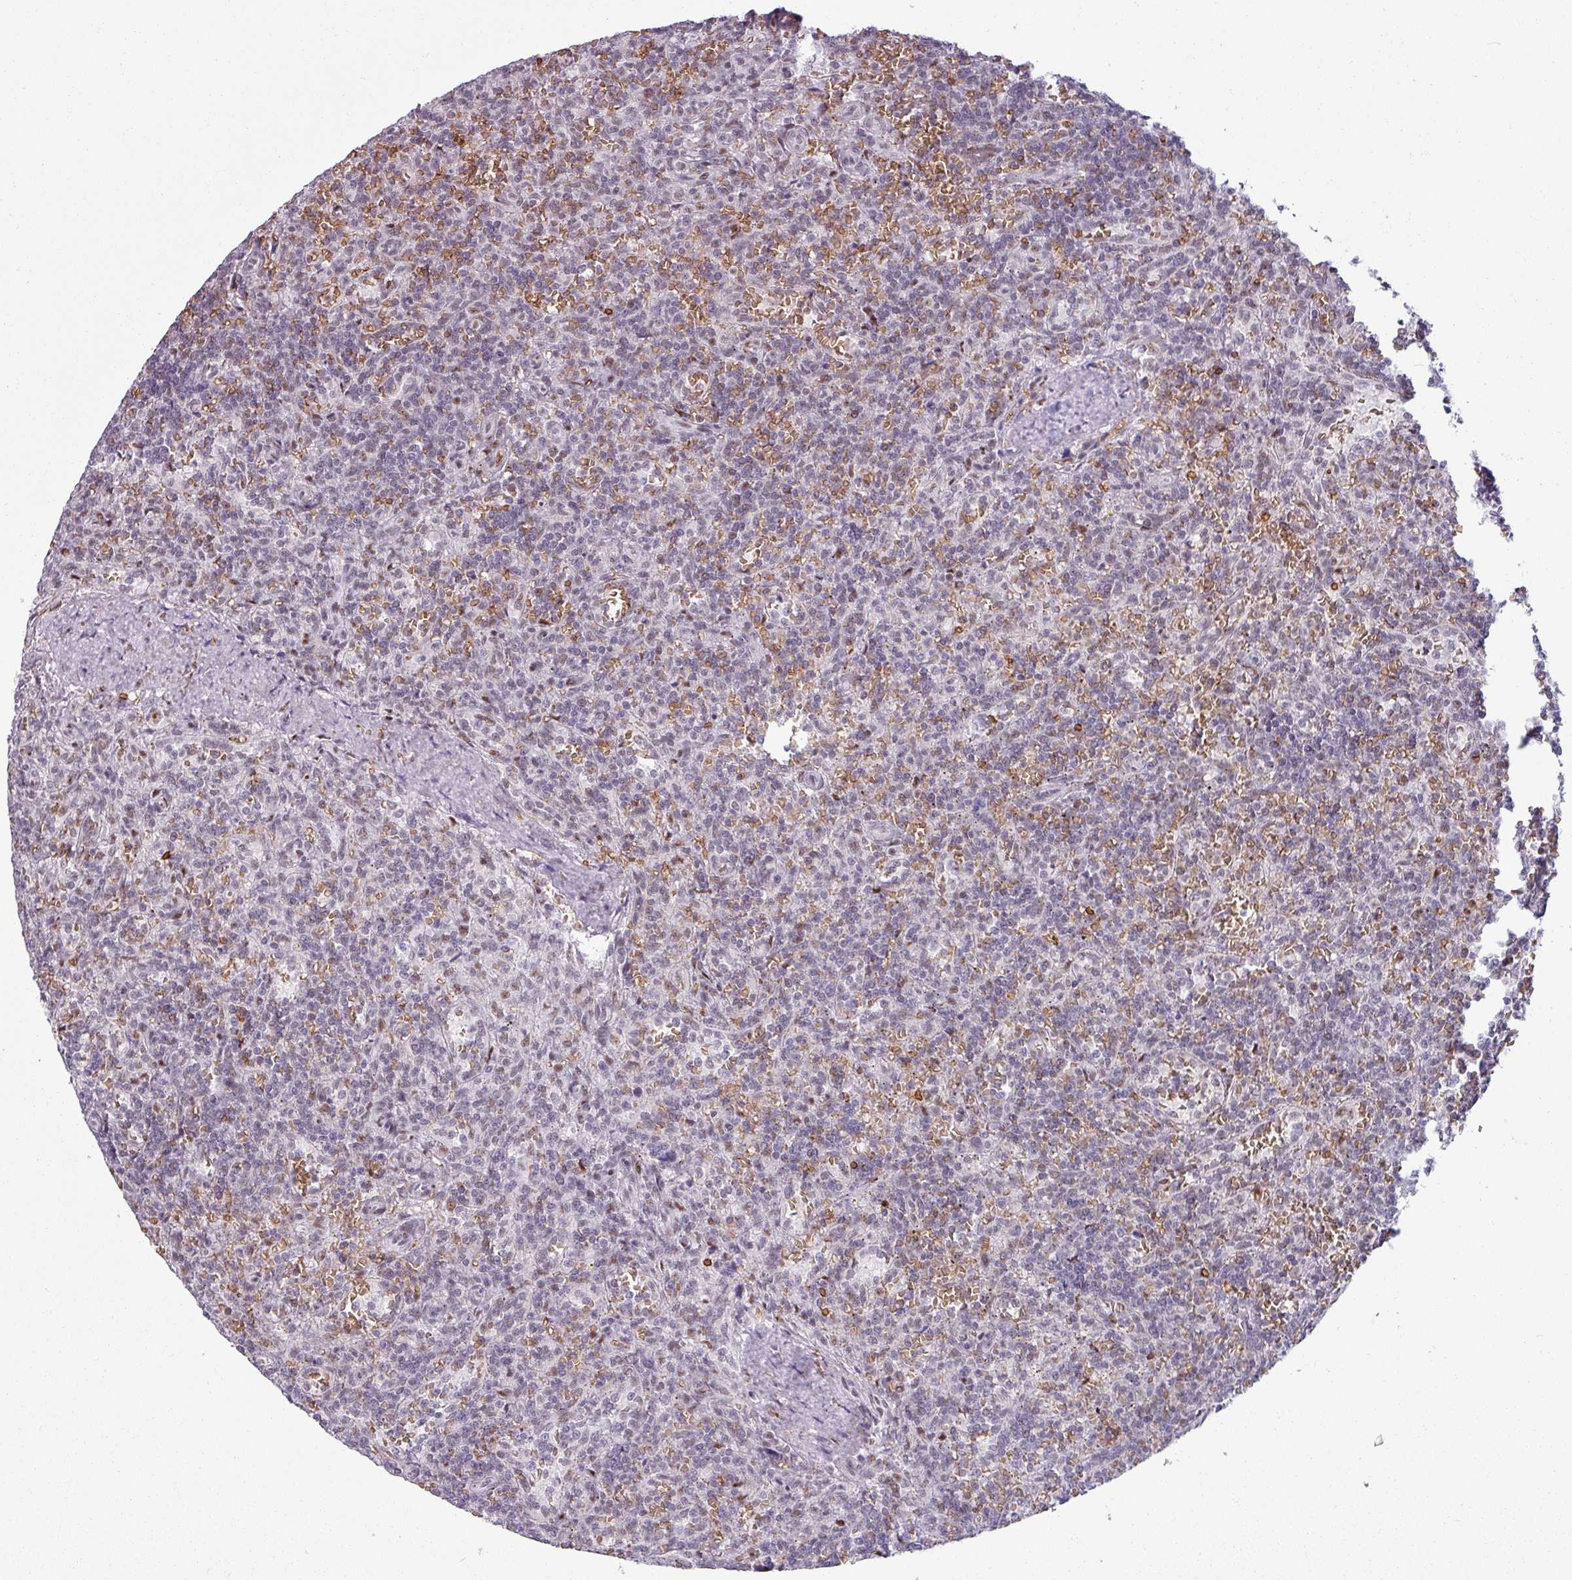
{"staining": {"intensity": "weak", "quantity": "25%-75%", "location": "nuclear"}, "tissue": "lymphoma", "cell_type": "Tumor cells", "image_type": "cancer", "snomed": [{"axis": "morphology", "description": "Malignant lymphoma, non-Hodgkin's type, Low grade"}, {"axis": "topography", "description": "Spleen"}], "caption": "Immunohistochemical staining of lymphoma exhibits low levels of weak nuclear positivity in about 25%-75% of tumor cells. The protein of interest is shown in brown color, while the nuclei are stained blue.", "gene": "NCOR1", "patient": {"sex": "male", "age": 73}}